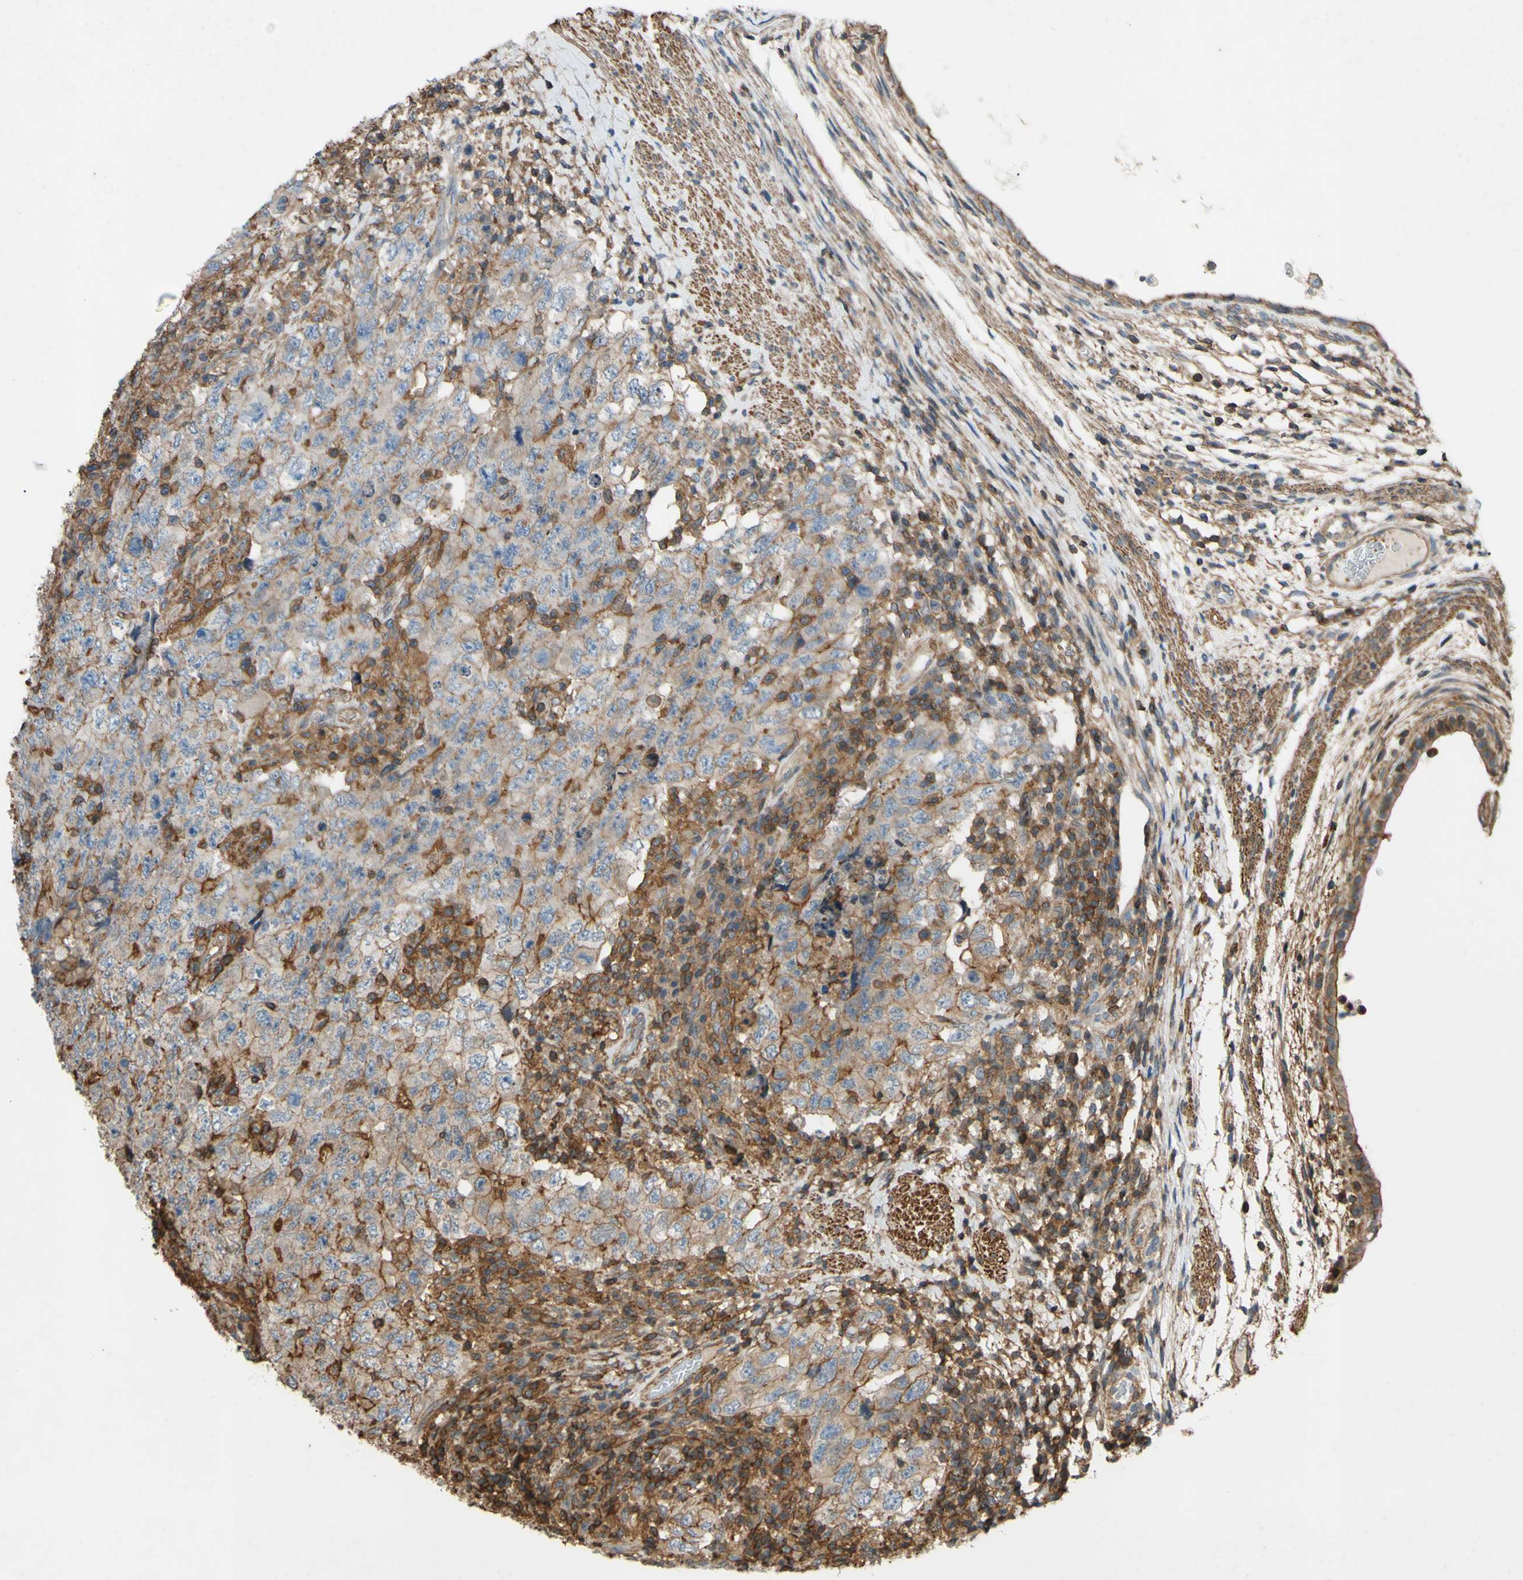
{"staining": {"intensity": "weak", "quantity": "25%-75%", "location": "cytoplasmic/membranous"}, "tissue": "testis cancer", "cell_type": "Tumor cells", "image_type": "cancer", "snomed": [{"axis": "morphology", "description": "Carcinoma, Embryonal, NOS"}, {"axis": "topography", "description": "Testis"}], "caption": "Protein staining by immunohistochemistry (IHC) demonstrates weak cytoplasmic/membranous positivity in about 25%-75% of tumor cells in testis cancer.", "gene": "ADD3", "patient": {"sex": "male", "age": 26}}